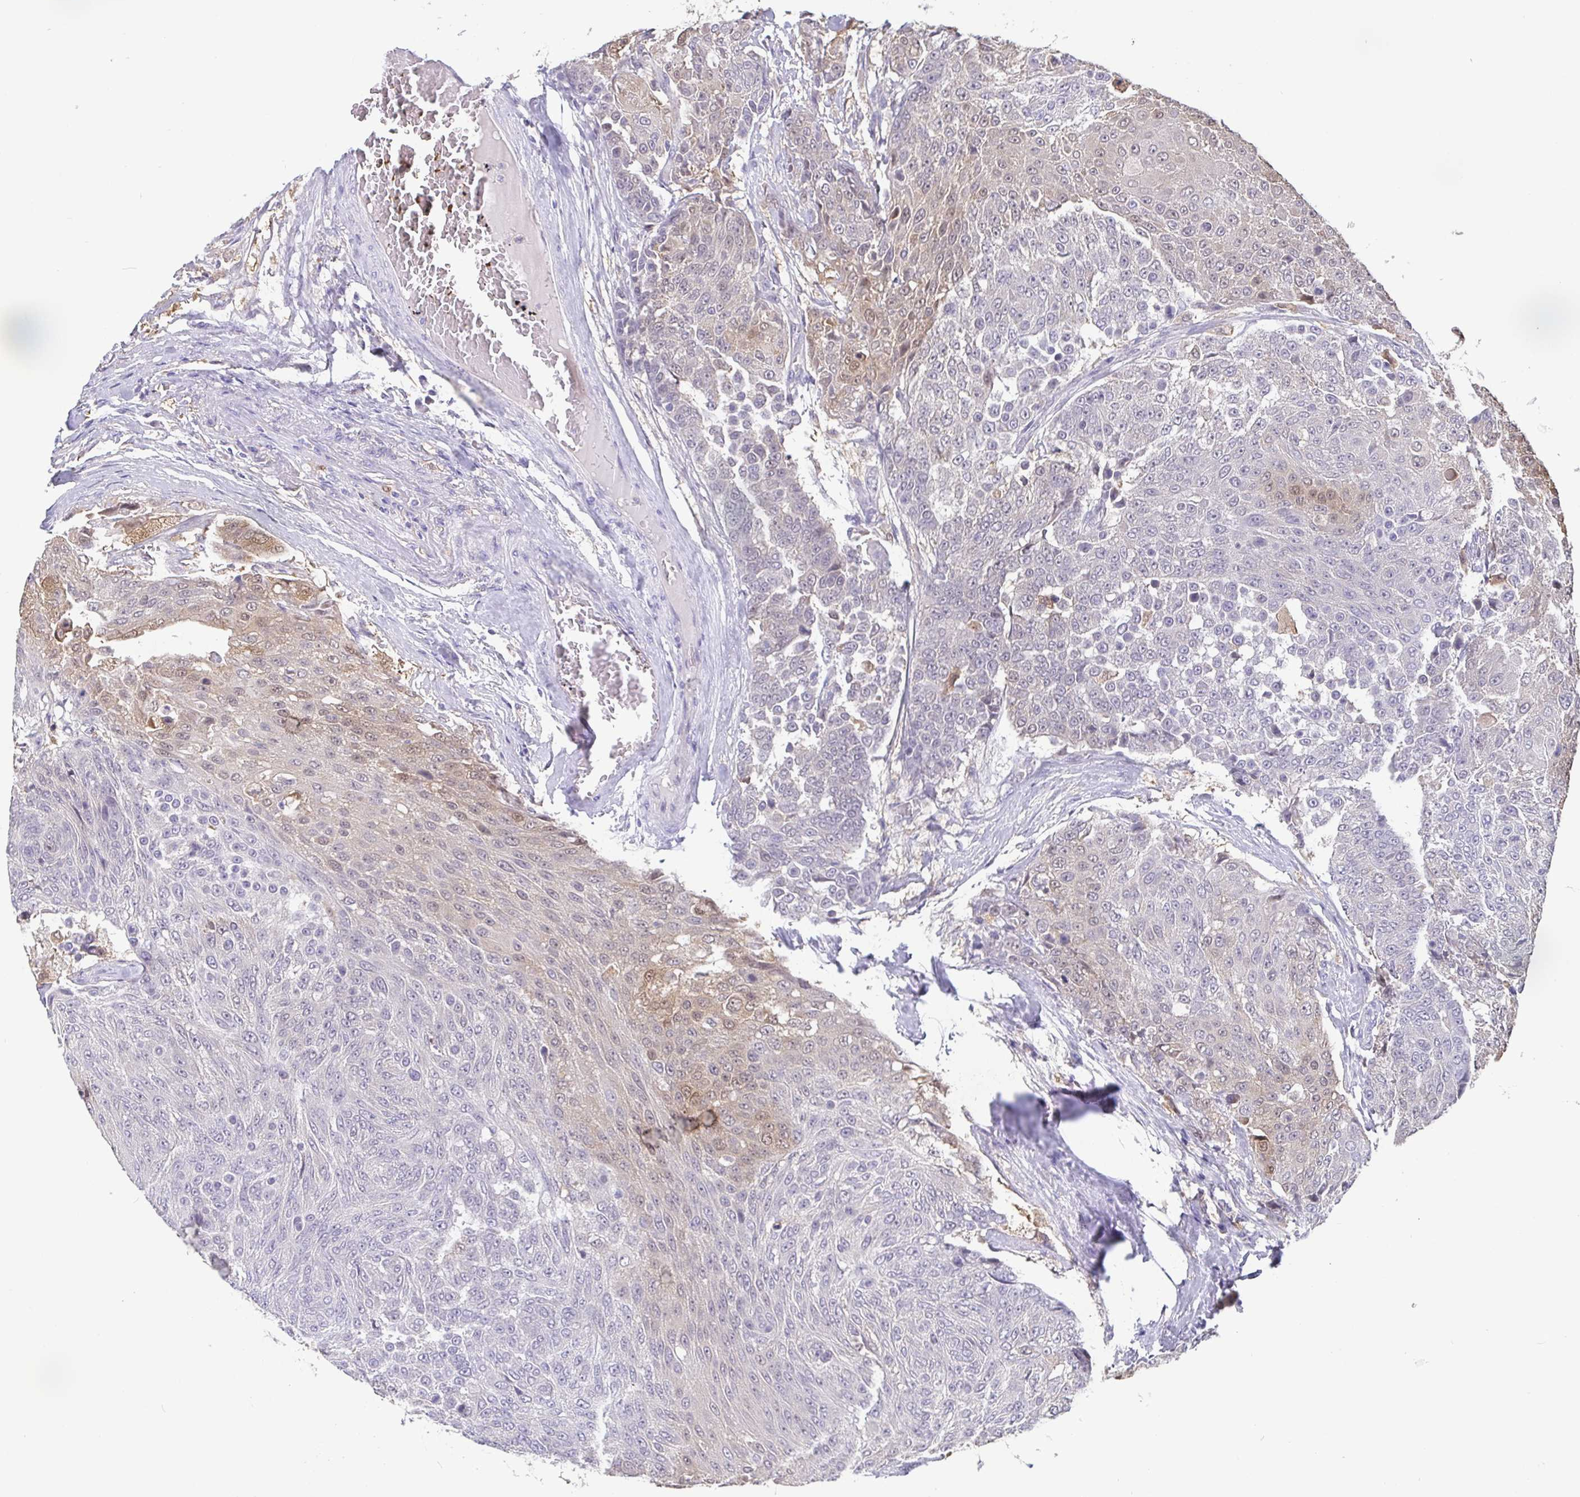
{"staining": {"intensity": "weak", "quantity": "<25%", "location": "nuclear"}, "tissue": "urothelial cancer", "cell_type": "Tumor cells", "image_type": "cancer", "snomed": [{"axis": "morphology", "description": "Urothelial carcinoma, High grade"}, {"axis": "topography", "description": "Urinary bladder"}], "caption": "High power microscopy histopathology image of an IHC photomicrograph of urothelial cancer, revealing no significant staining in tumor cells.", "gene": "IDH1", "patient": {"sex": "female", "age": 63}}